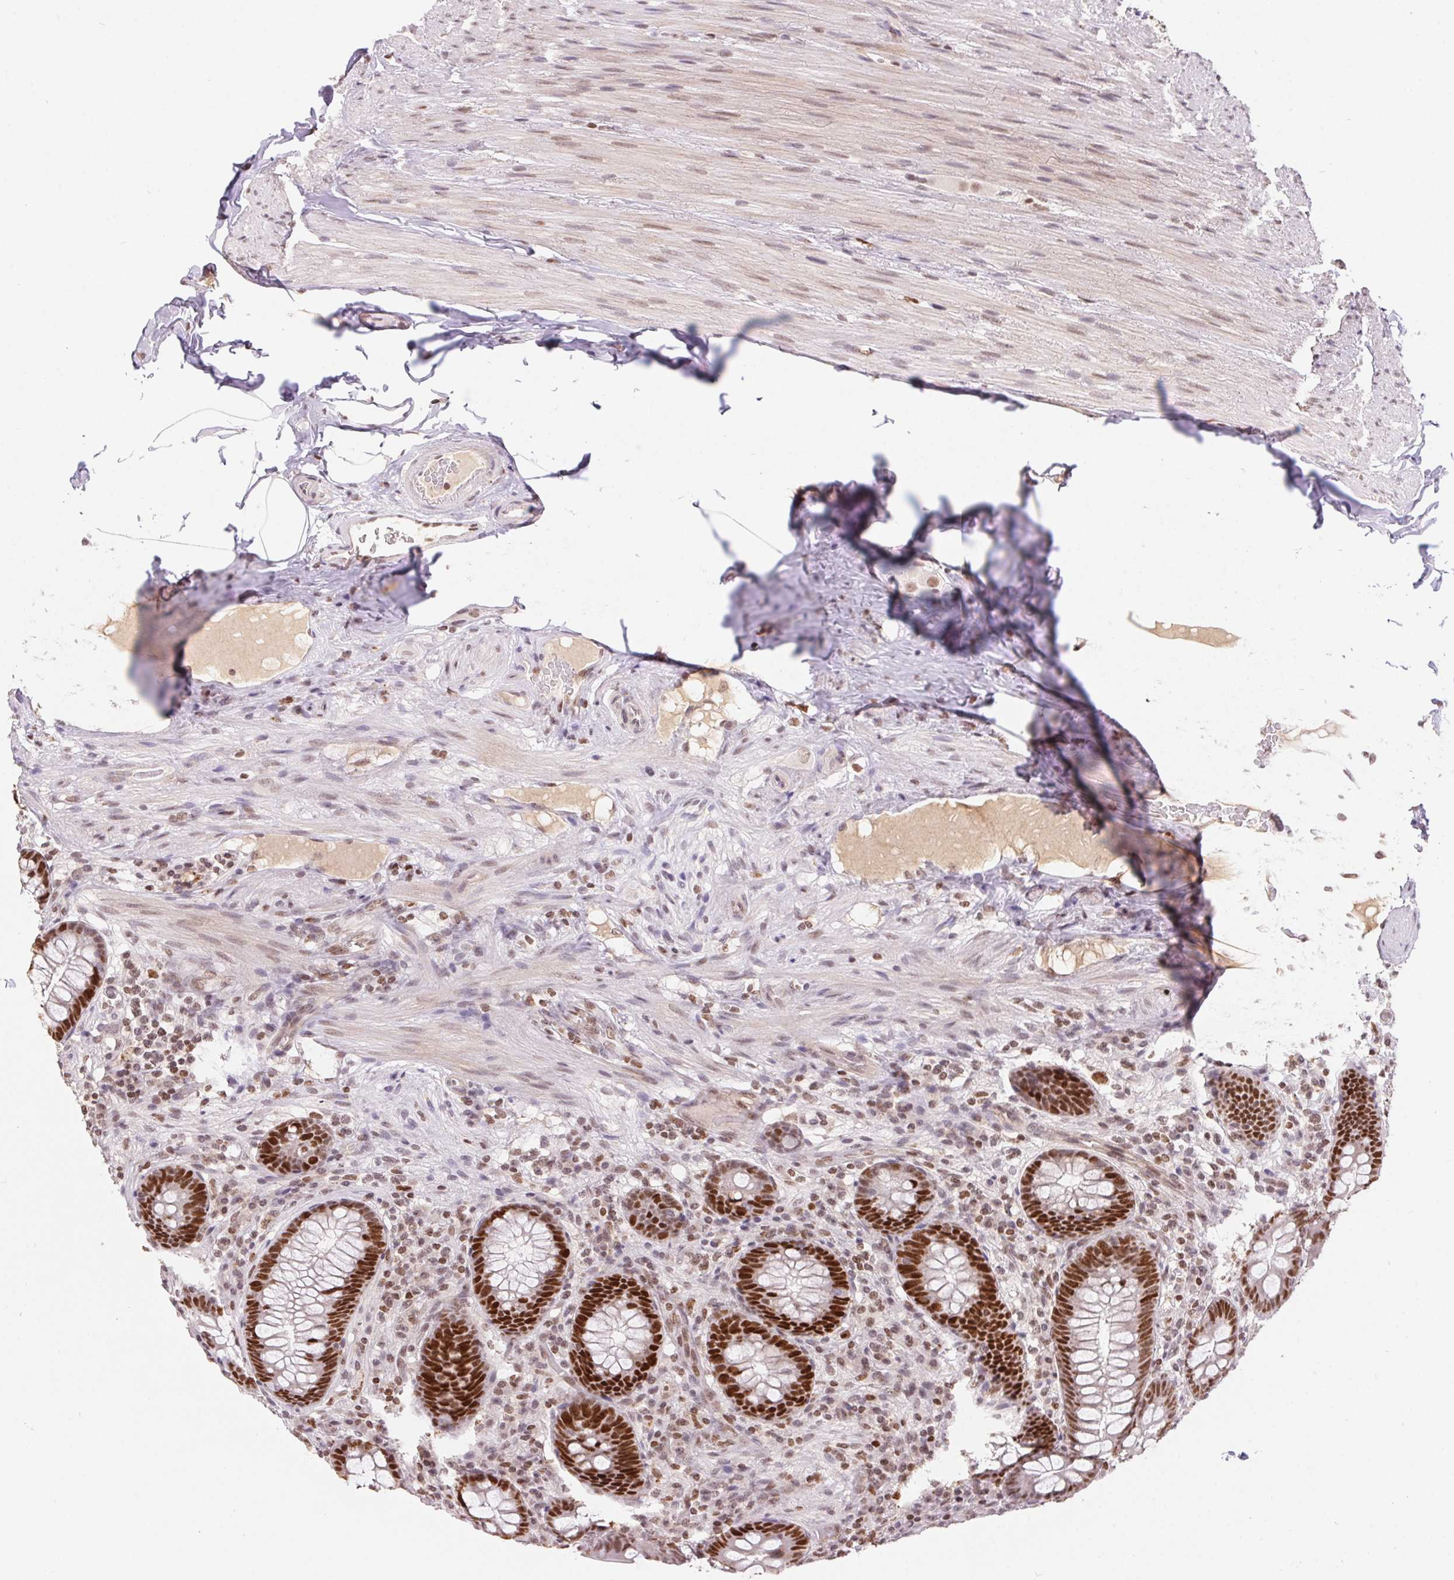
{"staining": {"intensity": "strong", "quantity": ">75%", "location": "nuclear"}, "tissue": "appendix", "cell_type": "Glandular cells", "image_type": "normal", "snomed": [{"axis": "morphology", "description": "Normal tissue, NOS"}, {"axis": "topography", "description": "Appendix"}], "caption": "Immunohistochemical staining of normal appendix exhibits >75% levels of strong nuclear protein staining in approximately >75% of glandular cells. The protein is stained brown, and the nuclei are stained in blue (DAB (3,3'-diaminobenzidine) IHC with brightfield microscopy, high magnification).", "gene": "POLD3", "patient": {"sex": "male", "age": 71}}